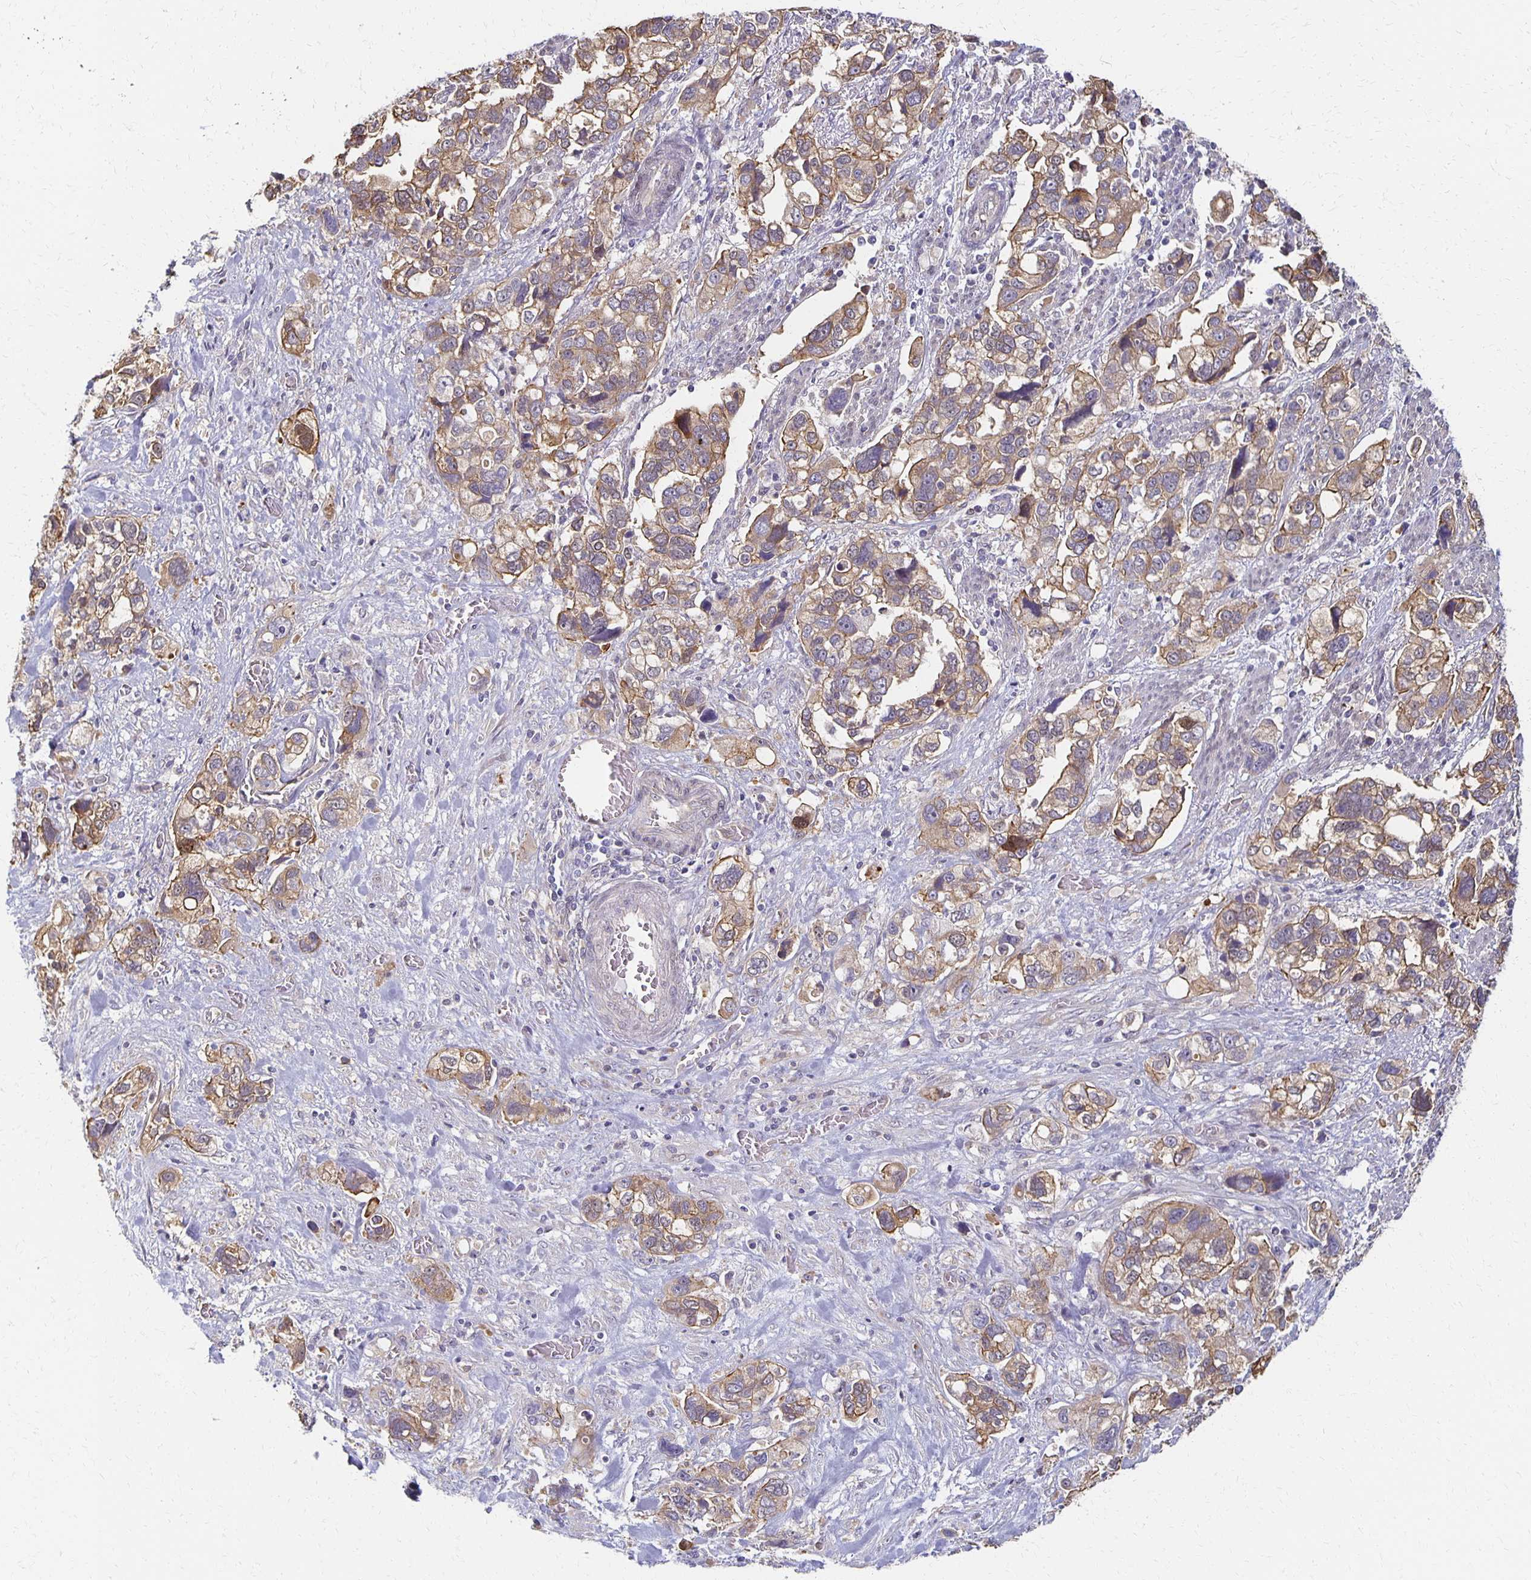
{"staining": {"intensity": "weak", "quantity": ">75%", "location": "cytoplasmic/membranous"}, "tissue": "stomach cancer", "cell_type": "Tumor cells", "image_type": "cancer", "snomed": [{"axis": "morphology", "description": "Adenocarcinoma, NOS"}, {"axis": "topography", "description": "Stomach, upper"}], "caption": "Protein expression analysis of adenocarcinoma (stomach) demonstrates weak cytoplasmic/membranous staining in about >75% of tumor cells.", "gene": "SORL1", "patient": {"sex": "female", "age": 81}}